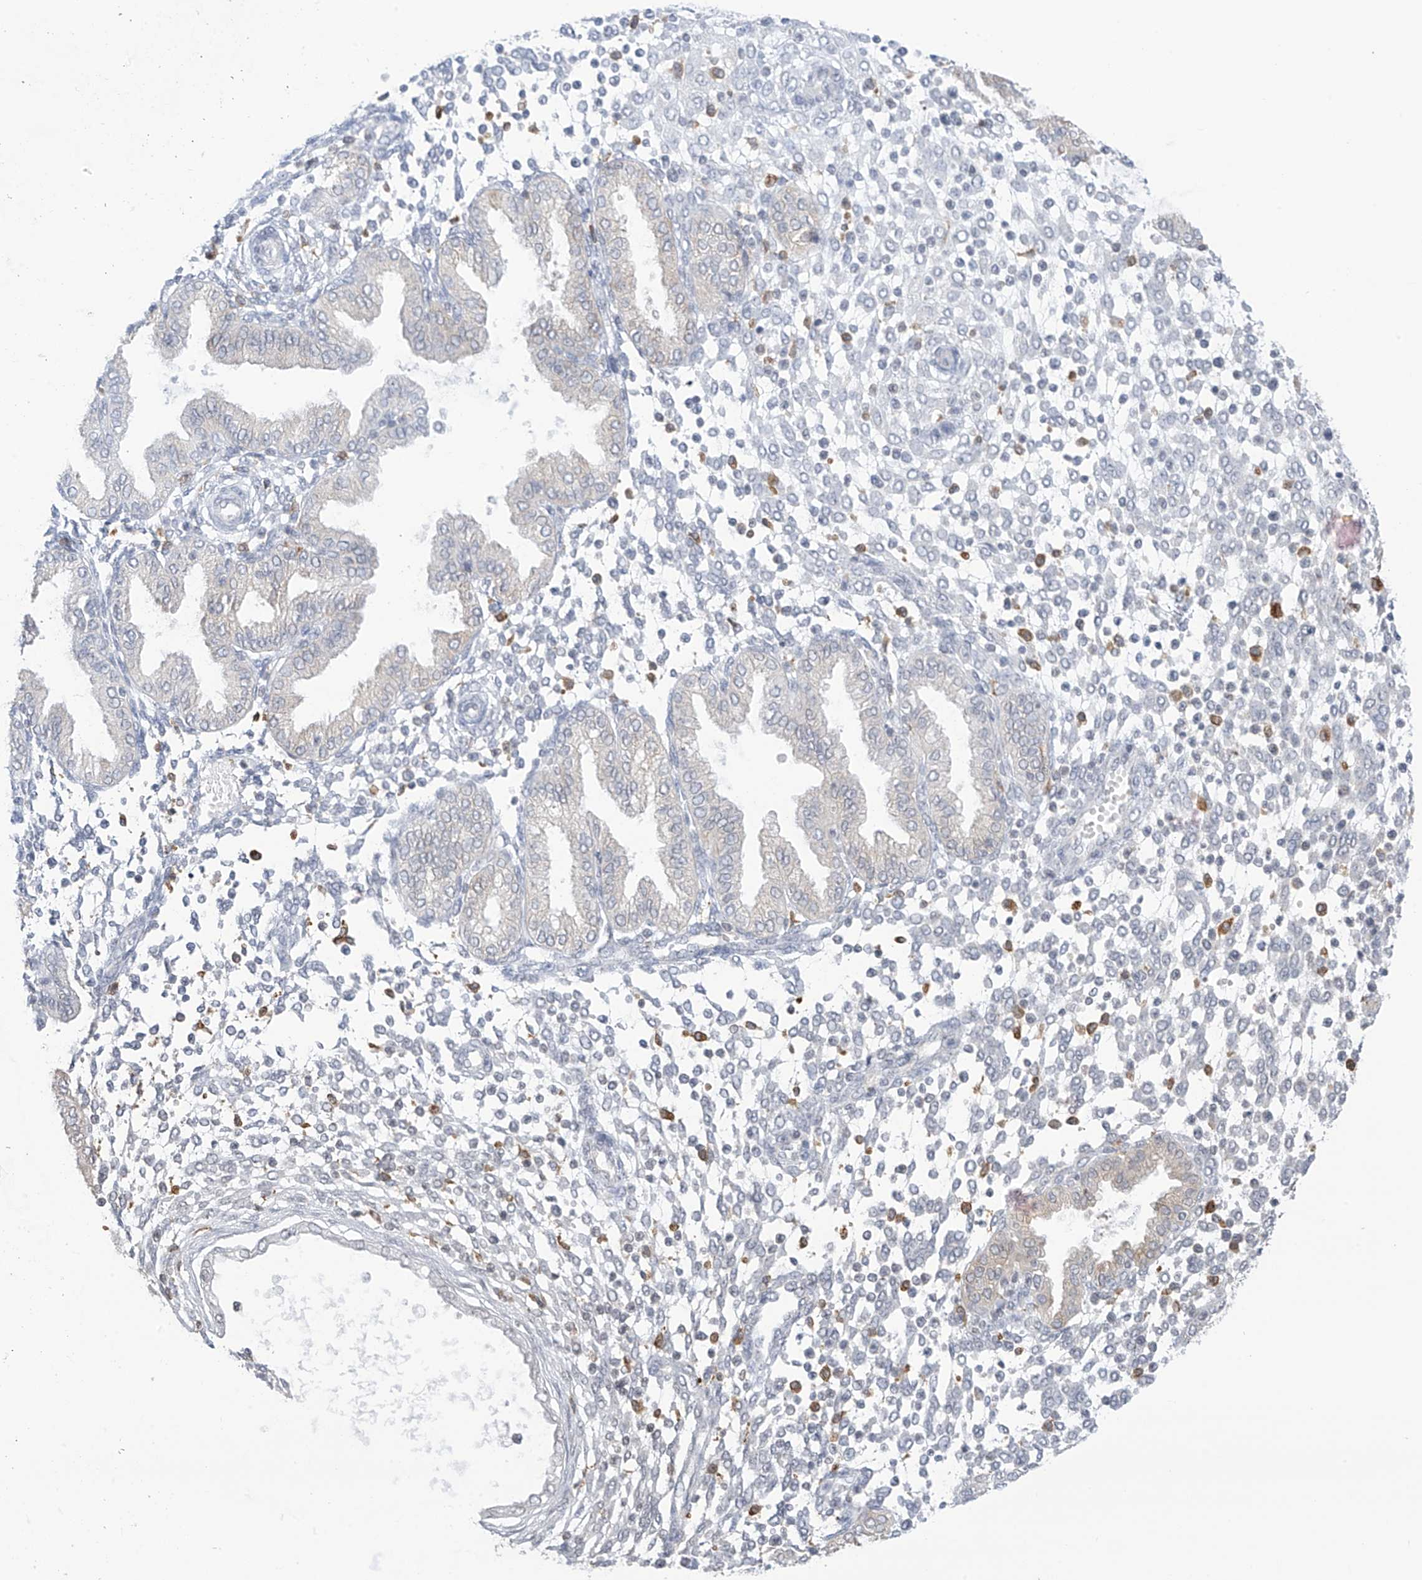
{"staining": {"intensity": "moderate", "quantity": "<25%", "location": "cytoplasmic/membranous"}, "tissue": "endometrium", "cell_type": "Cells in endometrial stroma", "image_type": "normal", "snomed": [{"axis": "morphology", "description": "Normal tissue, NOS"}, {"axis": "topography", "description": "Endometrium"}], "caption": "Protein expression analysis of normal human endometrium reveals moderate cytoplasmic/membranous expression in about <25% of cells in endometrial stroma. (brown staining indicates protein expression, while blue staining denotes nuclei).", "gene": "TBXAS1", "patient": {"sex": "female", "age": 53}}